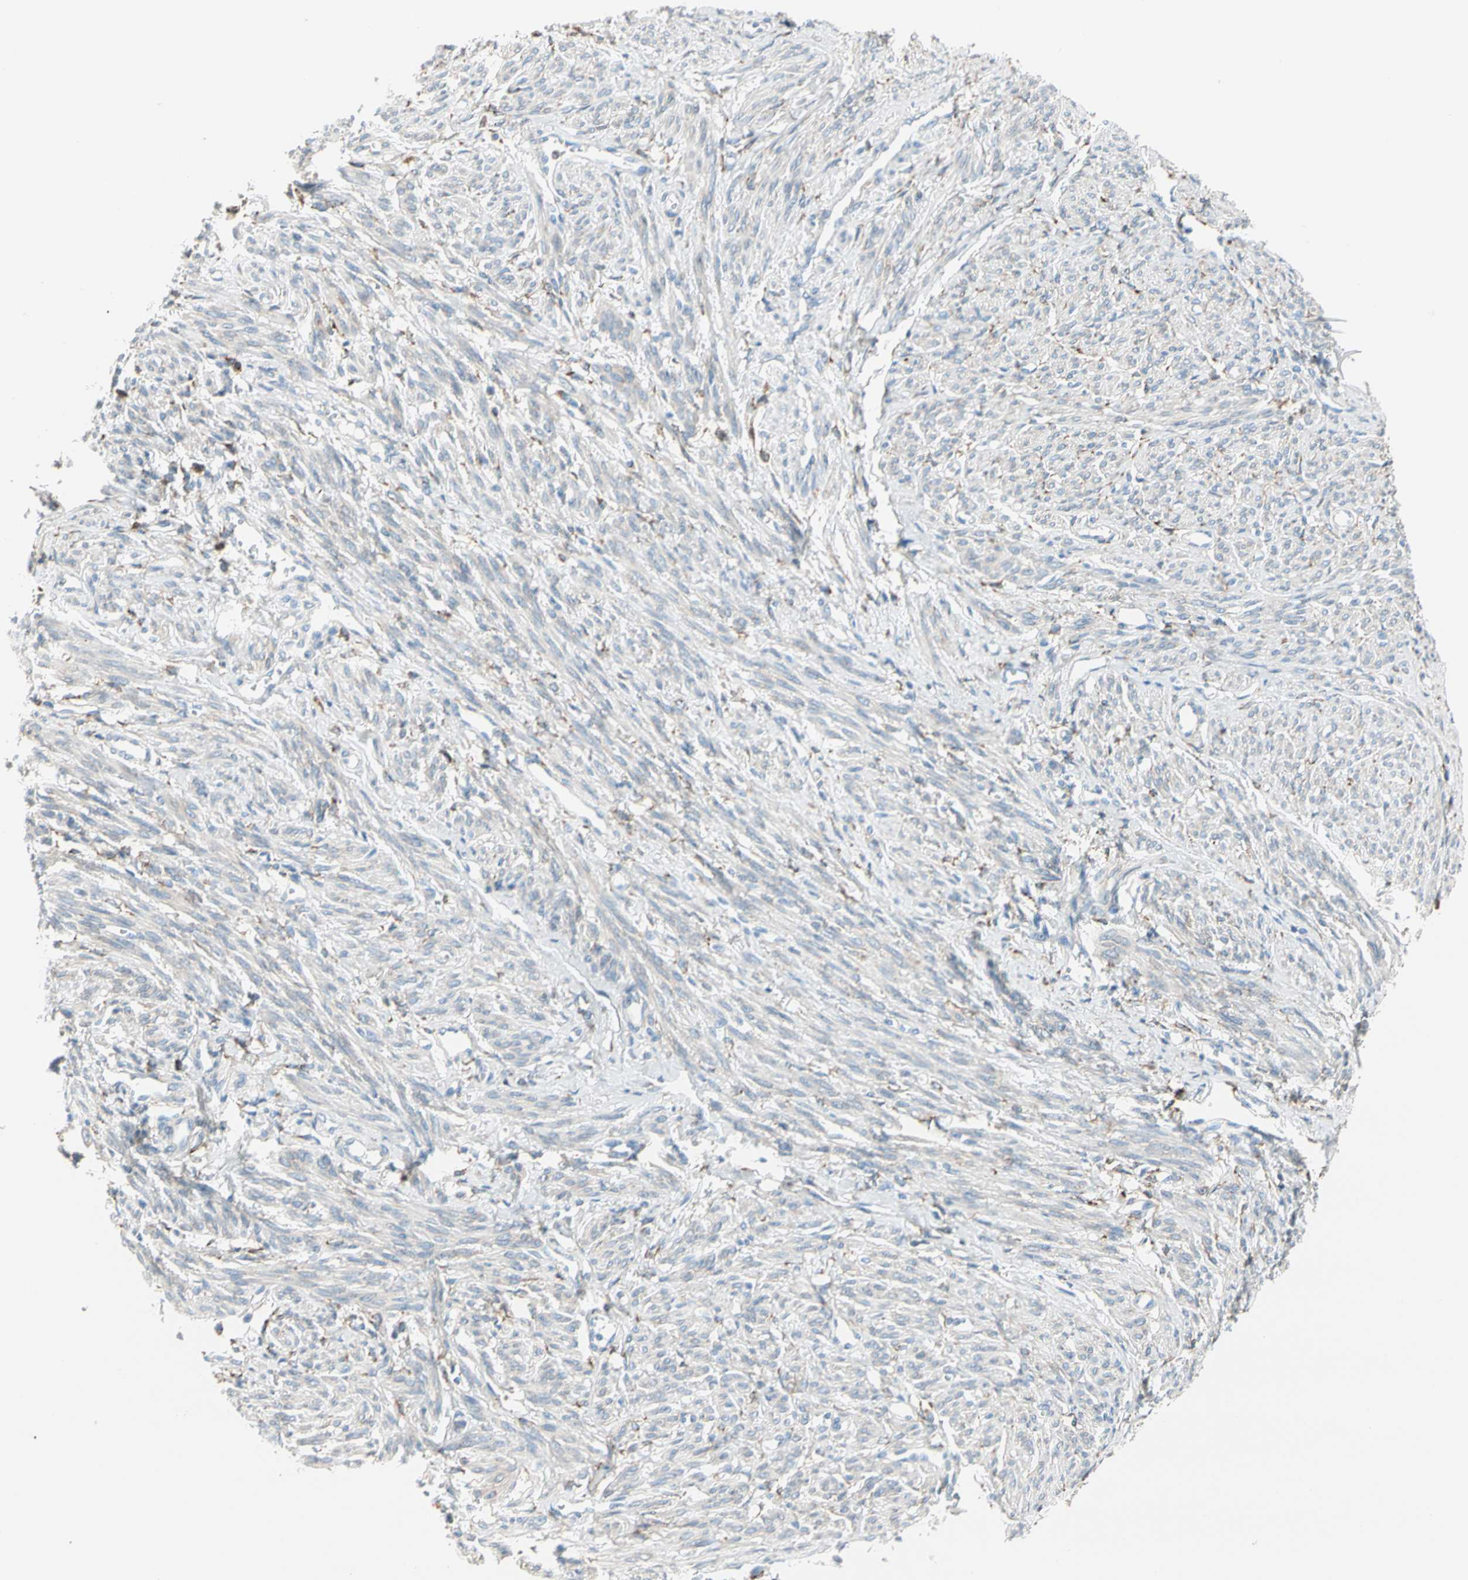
{"staining": {"intensity": "weak", "quantity": "25%-75%", "location": "cytoplasmic/membranous"}, "tissue": "smooth muscle", "cell_type": "Smooth muscle cells", "image_type": "normal", "snomed": [{"axis": "morphology", "description": "Normal tissue, NOS"}, {"axis": "topography", "description": "Smooth muscle"}], "caption": "Smooth muscle cells demonstrate low levels of weak cytoplasmic/membranous positivity in about 25%-75% of cells in benign smooth muscle. (Stains: DAB (3,3'-diaminobenzidine) in brown, nuclei in blue, Microscopy: brightfield microscopy at high magnification).", "gene": "LRPAP1", "patient": {"sex": "female", "age": 65}}